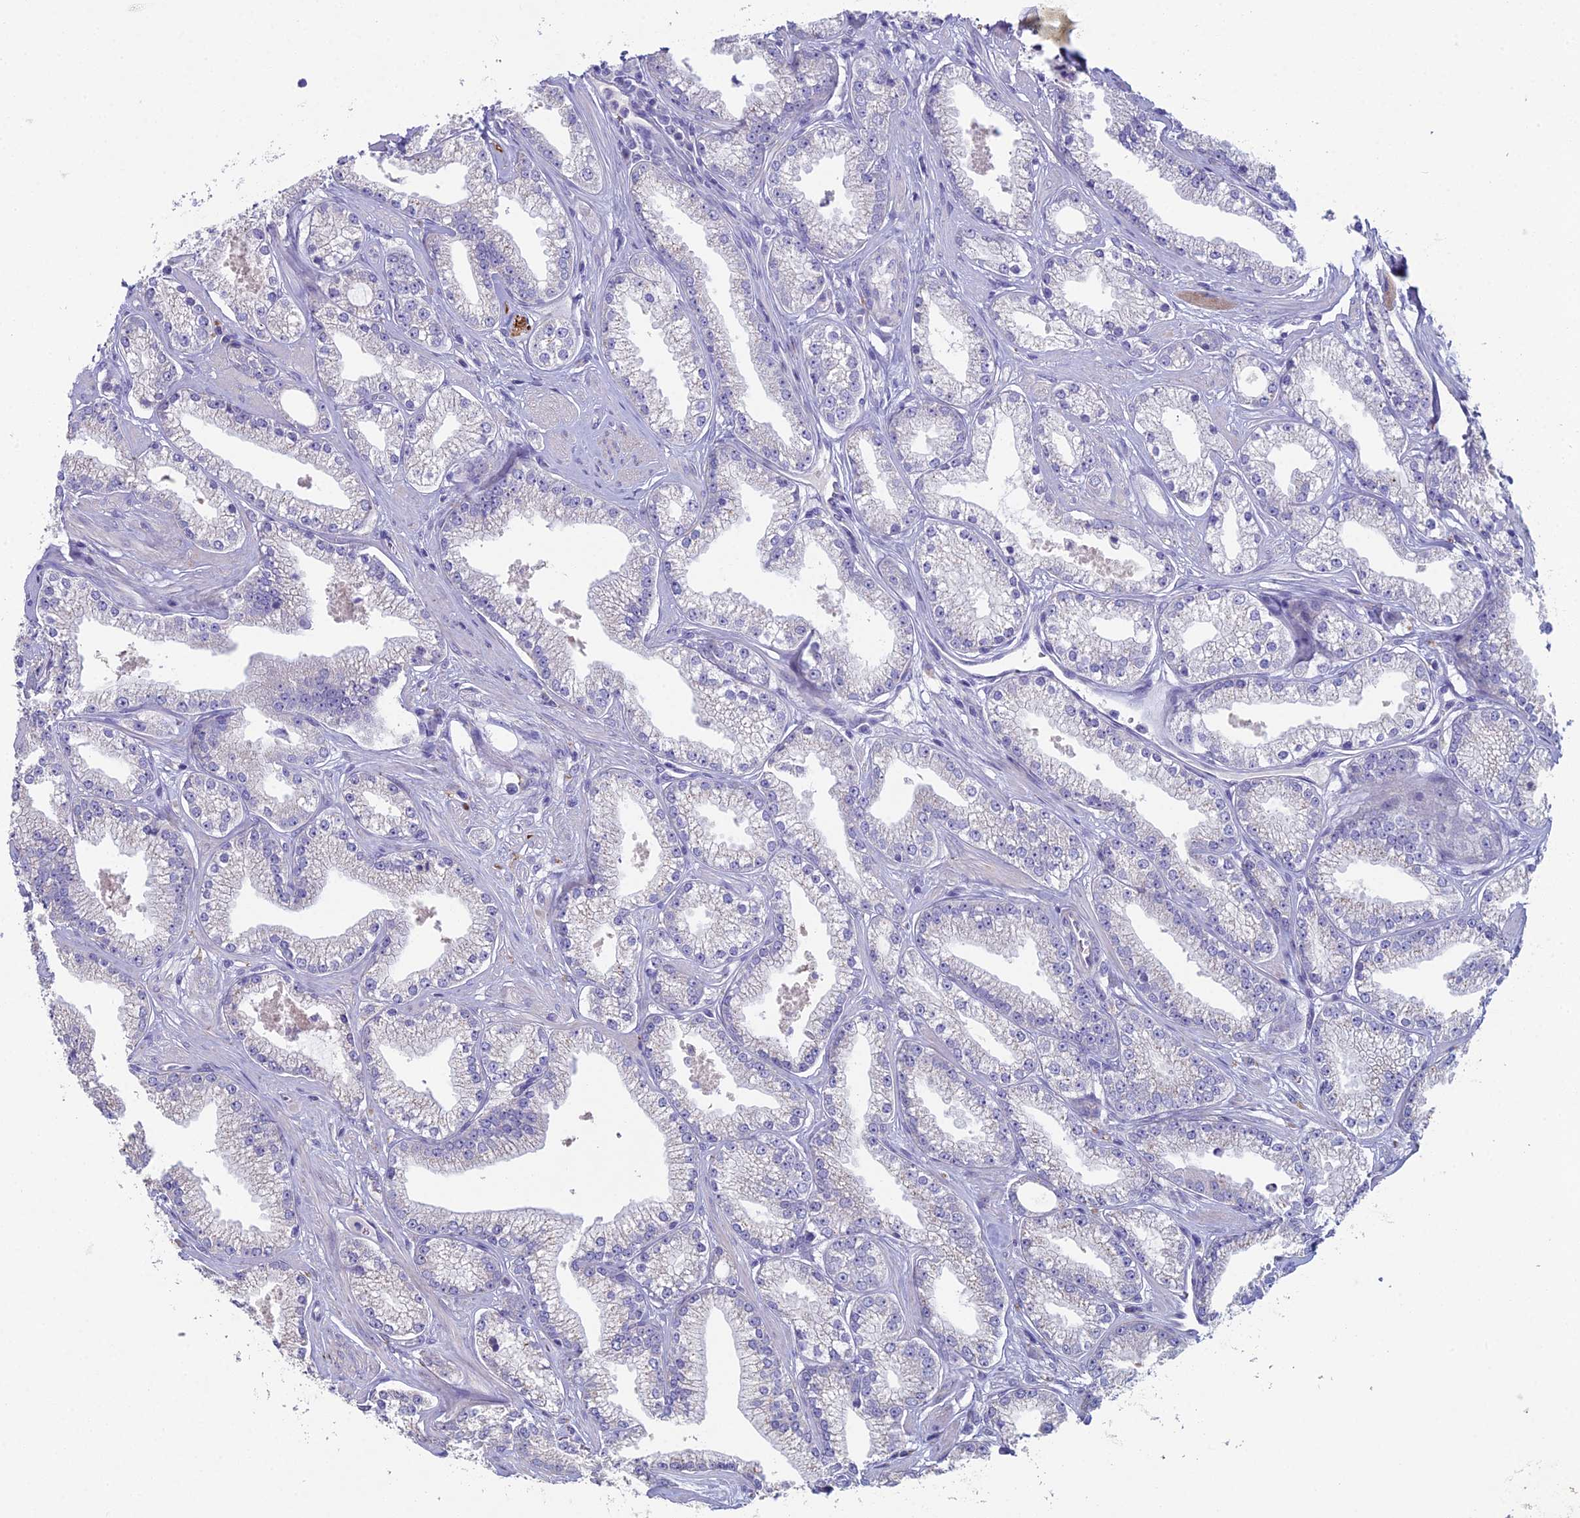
{"staining": {"intensity": "negative", "quantity": "none", "location": "none"}, "tissue": "prostate cancer", "cell_type": "Tumor cells", "image_type": "cancer", "snomed": [{"axis": "morphology", "description": "Adenocarcinoma, High grade"}, {"axis": "topography", "description": "Prostate"}], "caption": "IHC photomicrograph of human prostate cancer (adenocarcinoma (high-grade)) stained for a protein (brown), which demonstrates no expression in tumor cells.", "gene": "NCAM1", "patient": {"sex": "male", "age": 67}}